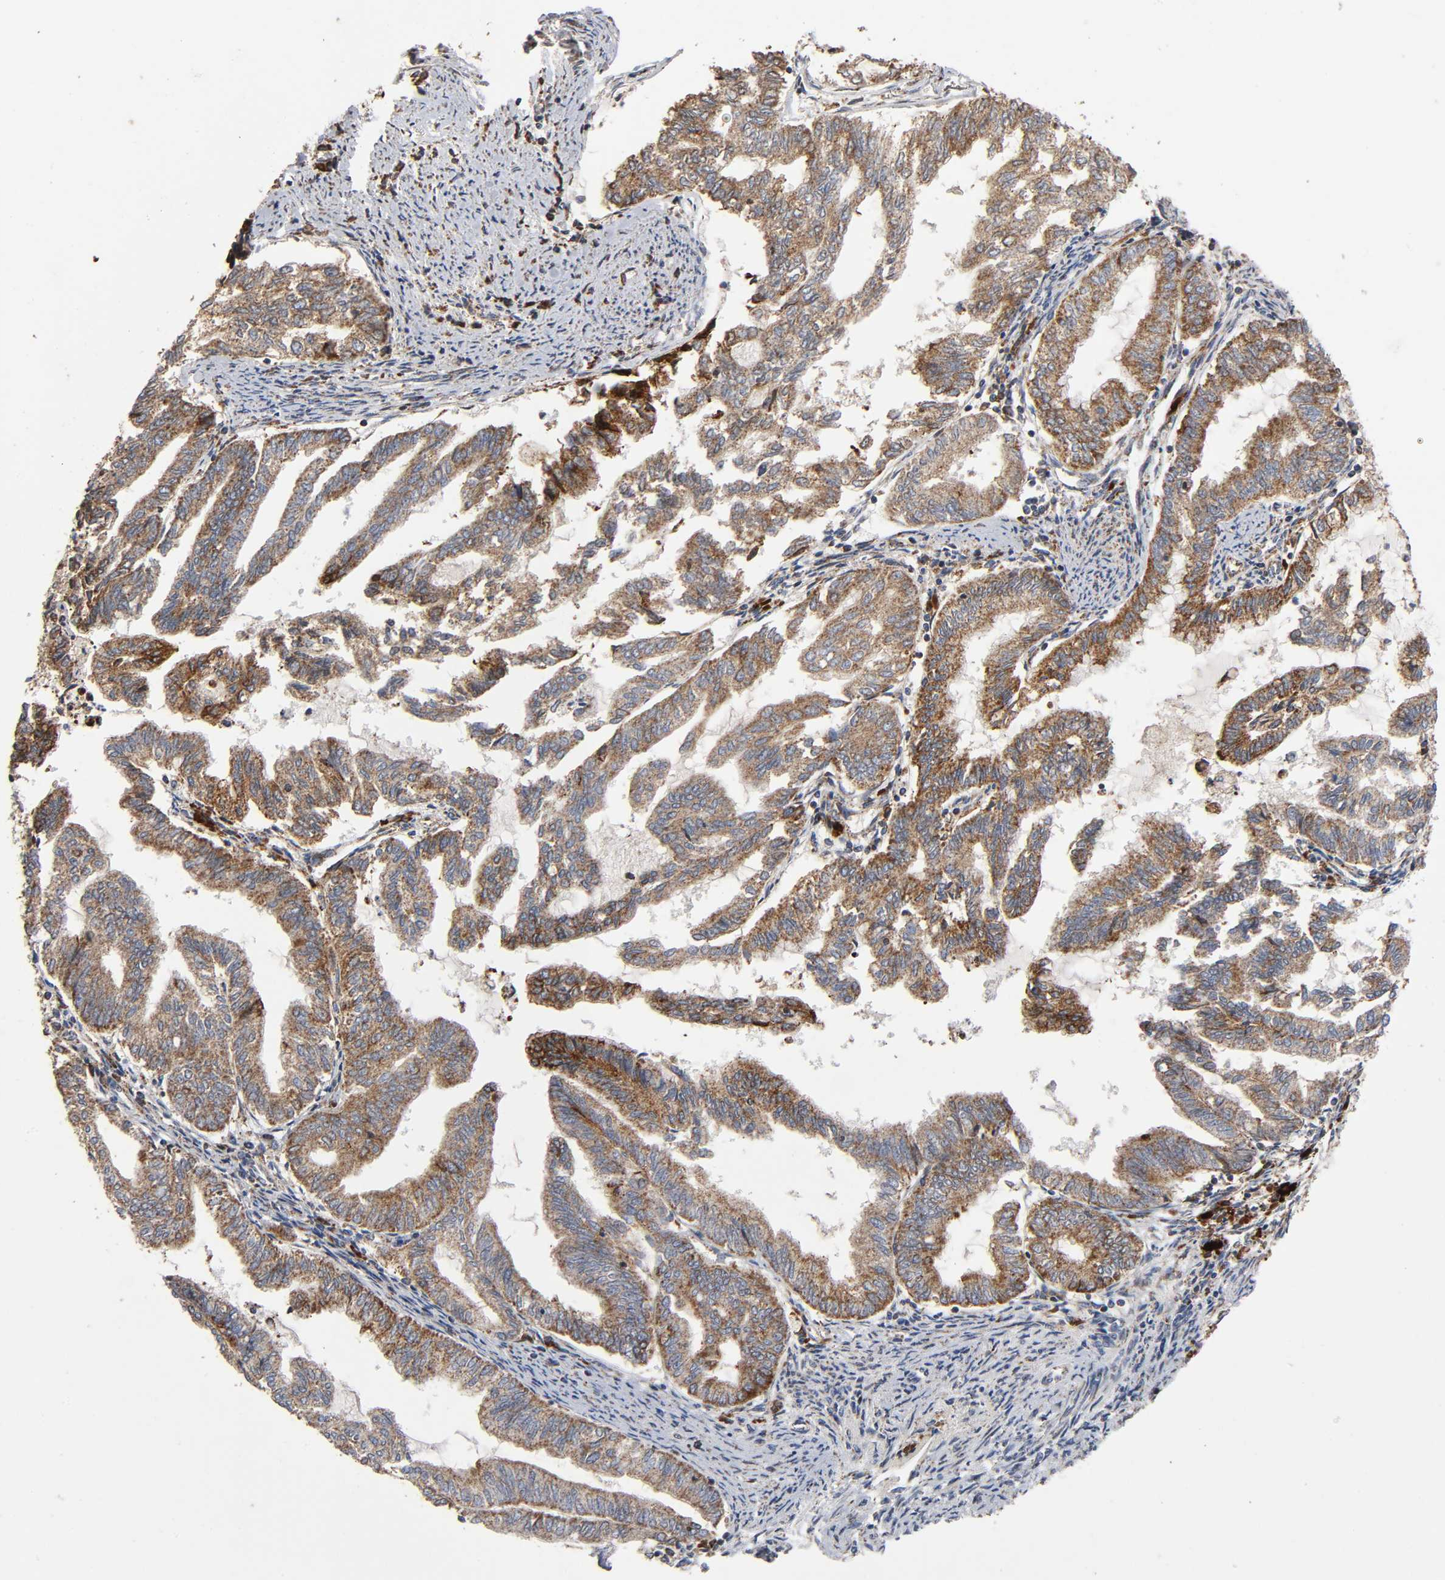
{"staining": {"intensity": "moderate", "quantity": "25%-75%", "location": "cytoplasmic/membranous"}, "tissue": "endometrial cancer", "cell_type": "Tumor cells", "image_type": "cancer", "snomed": [{"axis": "morphology", "description": "Adenocarcinoma, NOS"}, {"axis": "topography", "description": "Endometrium"}], "caption": "Protein expression analysis of human endometrial cancer reveals moderate cytoplasmic/membranous positivity in approximately 25%-75% of tumor cells.", "gene": "MAP3K1", "patient": {"sex": "female", "age": 79}}